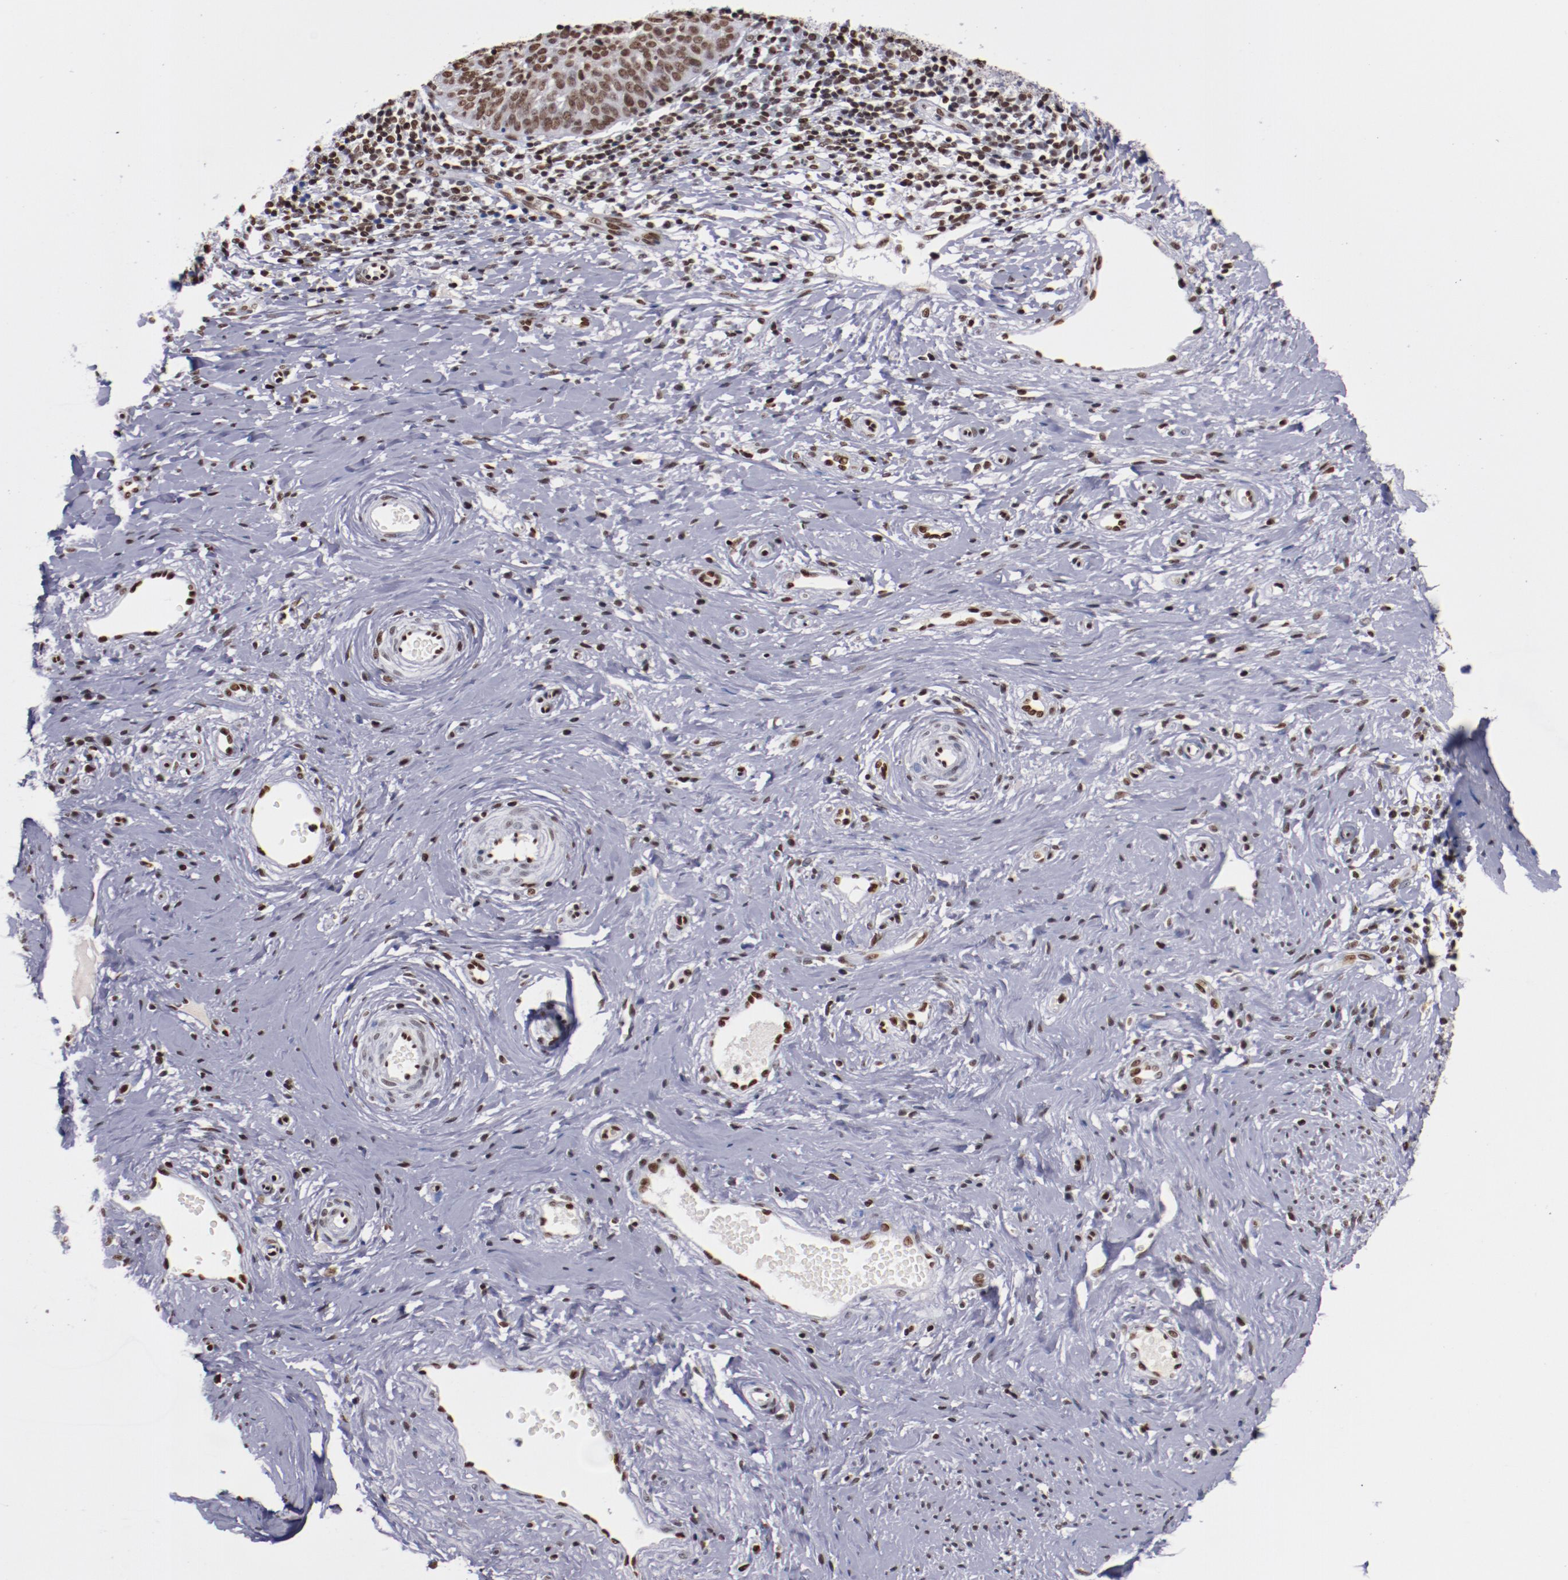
{"staining": {"intensity": "moderate", "quantity": ">75%", "location": "nuclear"}, "tissue": "cervical cancer", "cell_type": "Tumor cells", "image_type": "cancer", "snomed": [{"axis": "morphology", "description": "Normal tissue, NOS"}, {"axis": "morphology", "description": "Squamous cell carcinoma, NOS"}, {"axis": "topography", "description": "Cervix"}], "caption": "Human squamous cell carcinoma (cervical) stained for a protein (brown) exhibits moderate nuclear positive positivity in about >75% of tumor cells.", "gene": "IFI16", "patient": {"sex": "female", "age": 39}}